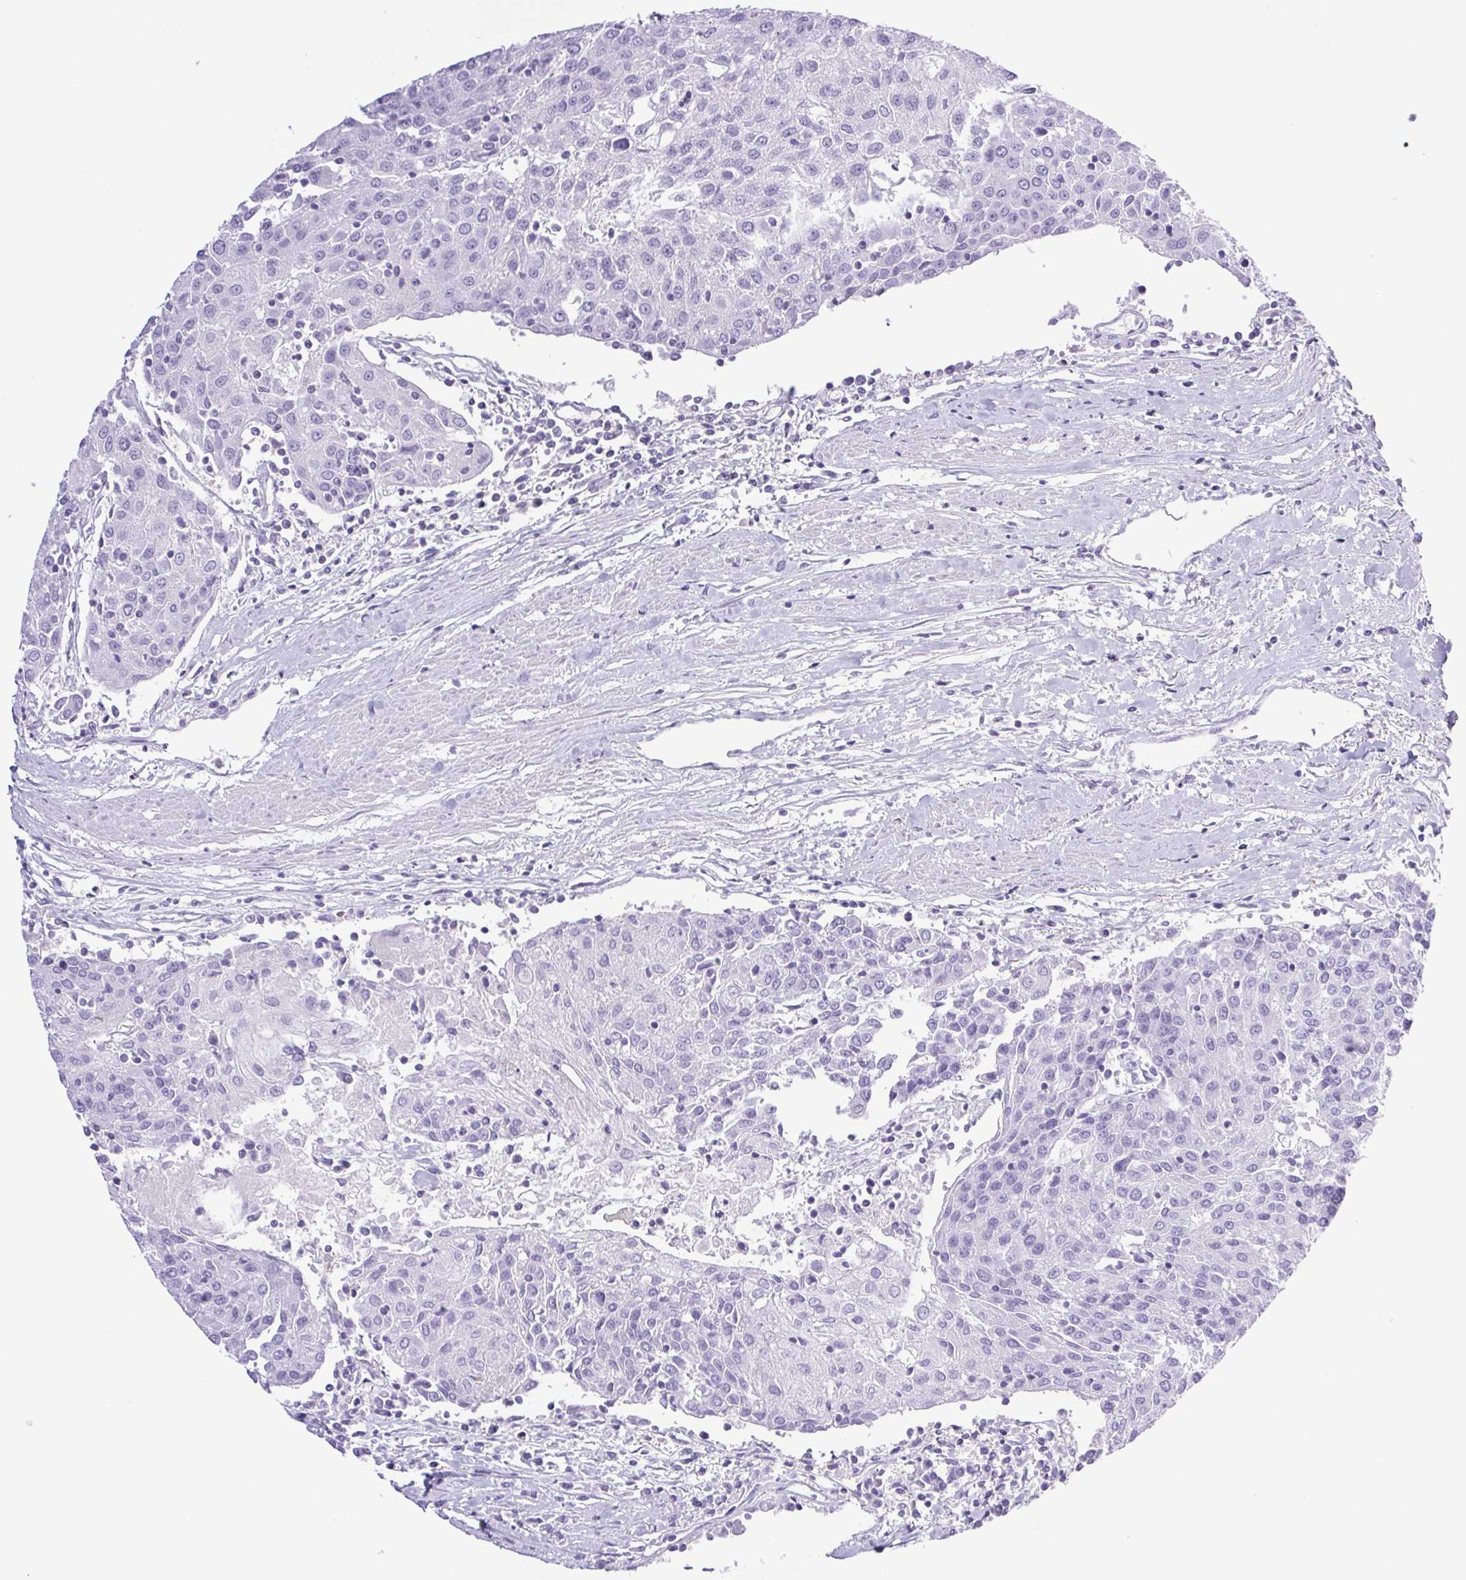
{"staining": {"intensity": "negative", "quantity": "none", "location": "none"}, "tissue": "urothelial cancer", "cell_type": "Tumor cells", "image_type": "cancer", "snomed": [{"axis": "morphology", "description": "Urothelial carcinoma, High grade"}, {"axis": "topography", "description": "Urinary bladder"}], "caption": "High magnification brightfield microscopy of urothelial cancer stained with DAB (brown) and counterstained with hematoxylin (blue): tumor cells show no significant positivity. (DAB (3,3'-diaminobenzidine) IHC visualized using brightfield microscopy, high magnification).", "gene": "SYNPR", "patient": {"sex": "female", "age": 85}}